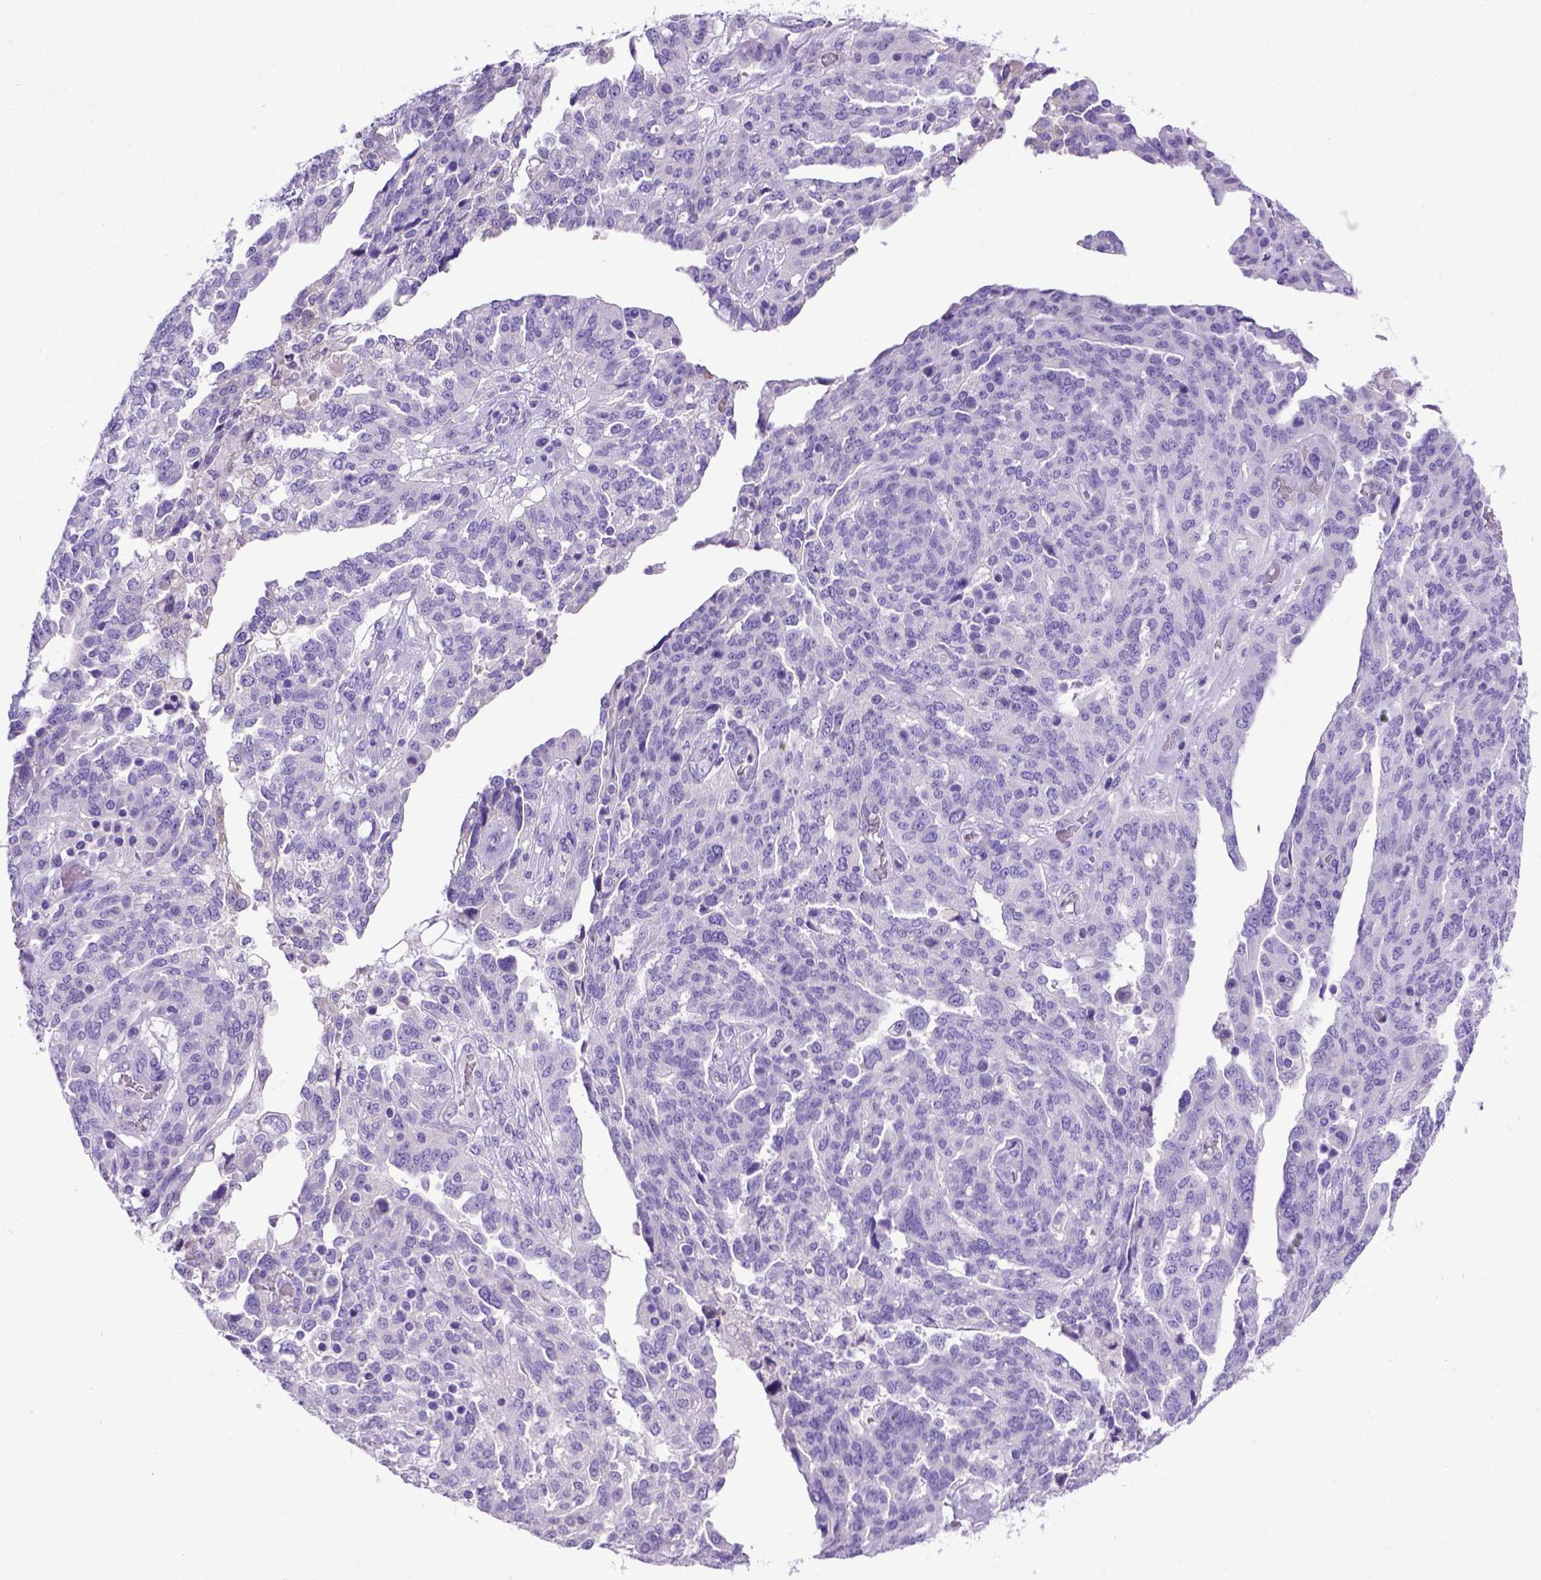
{"staining": {"intensity": "negative", "quantity": "none", "location": "none"}, "tissue": "ovarian cancer", "cell_type": "Tumor cells", "image_type": "cancer", "snomed": [{"axis": "morphology", "description": "Cystadenocarcinoma, serous, NOS"}, {"axis": "topography", "description": "Ovary"}], "caption": "Immunohistochemical staining of human ovarian cancer (serous cystadenocarcinoma) demonstrates no significant expression in tumor cells.", "gene": "PTGES", "patient": {"sex": "female", "age": 67}}